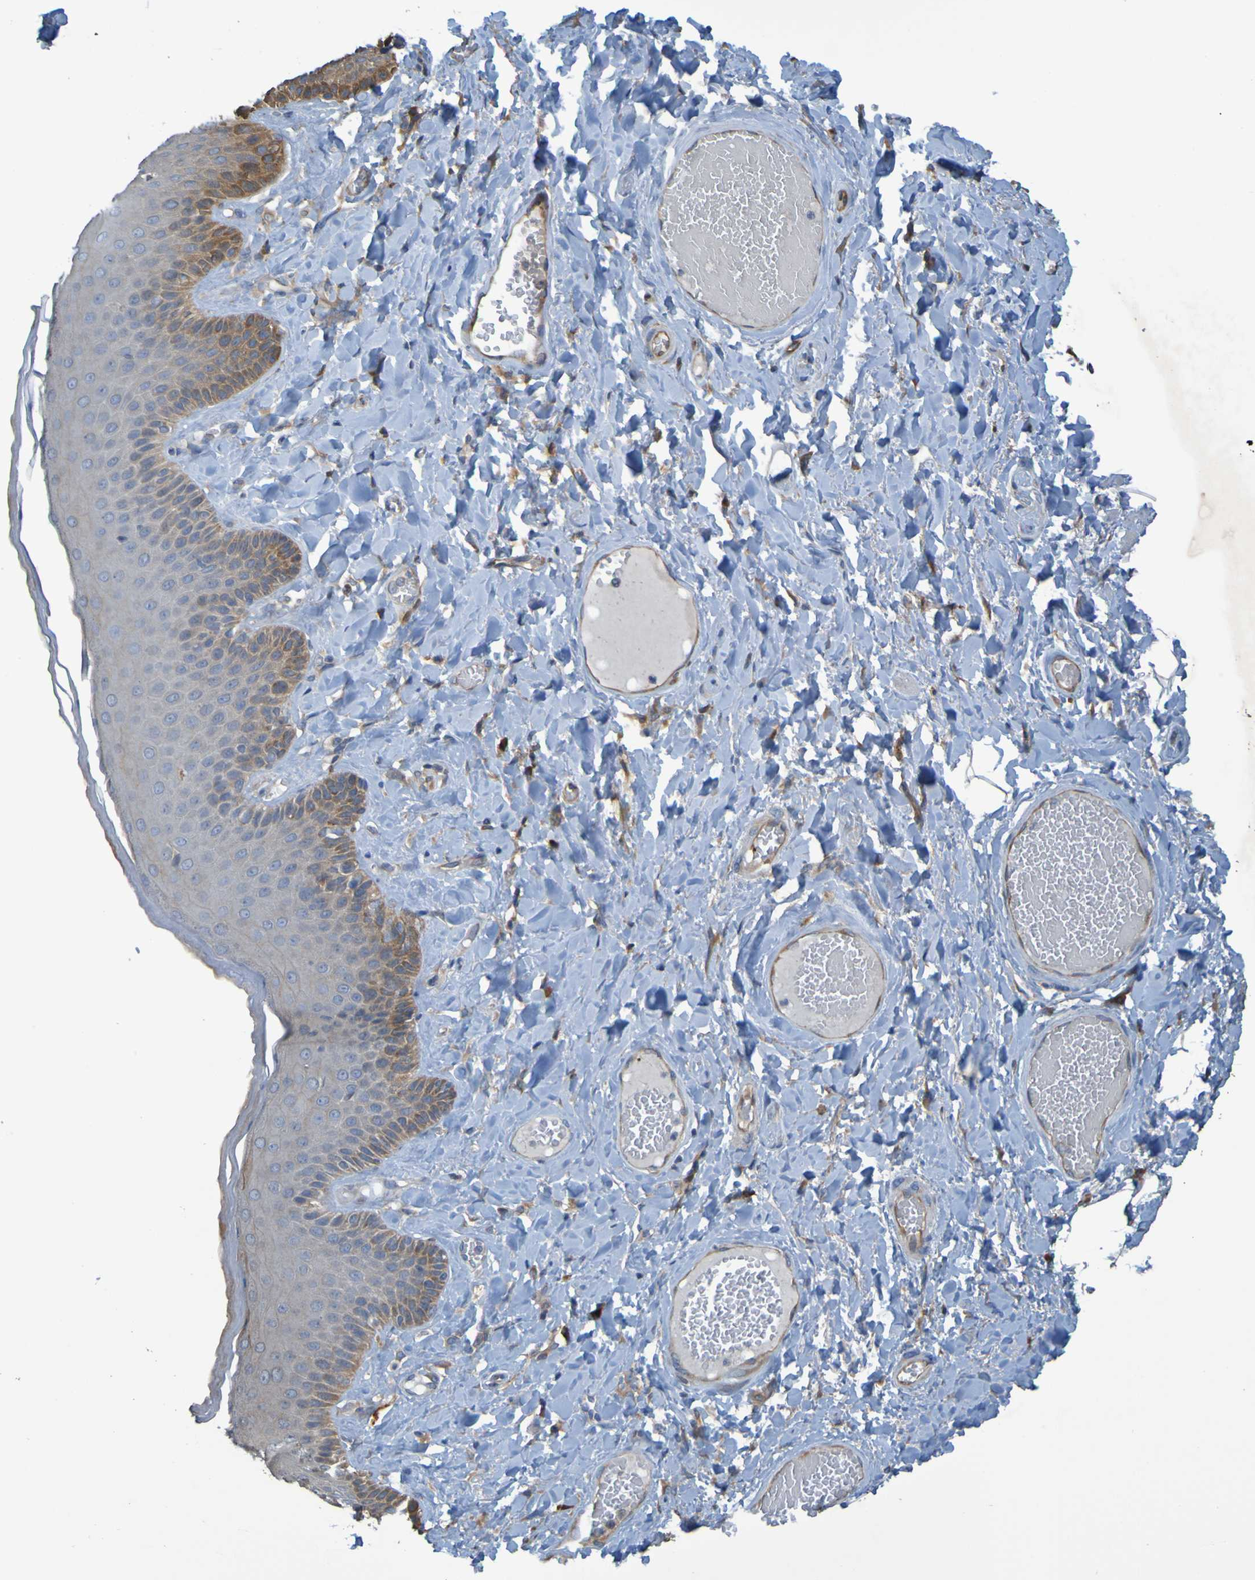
{"staining": {"intensity": "moderate", "quantity": ">75%", "location": "cytoplasmic/membranous"}, "tissue": "skin", "cell_type": "Epidermal cells", "image_type": "normal", "snomed": [{"axis": "morphology", "description": "Normal tissue, NOS"}, {"axis": "topography", "description": "Anal"}], "caption": "IHC micrograph of normal skin: skin stained using immunohistochemistry demonstrates medium levels of moderate protein expression localized specifically in the cytoplasmic/membranous of epidermal cells, appearing as a cytoplasmic/membranous brown color.", "gene": "DNAJC4", "patient": {"sex": "male", "age": 69}}